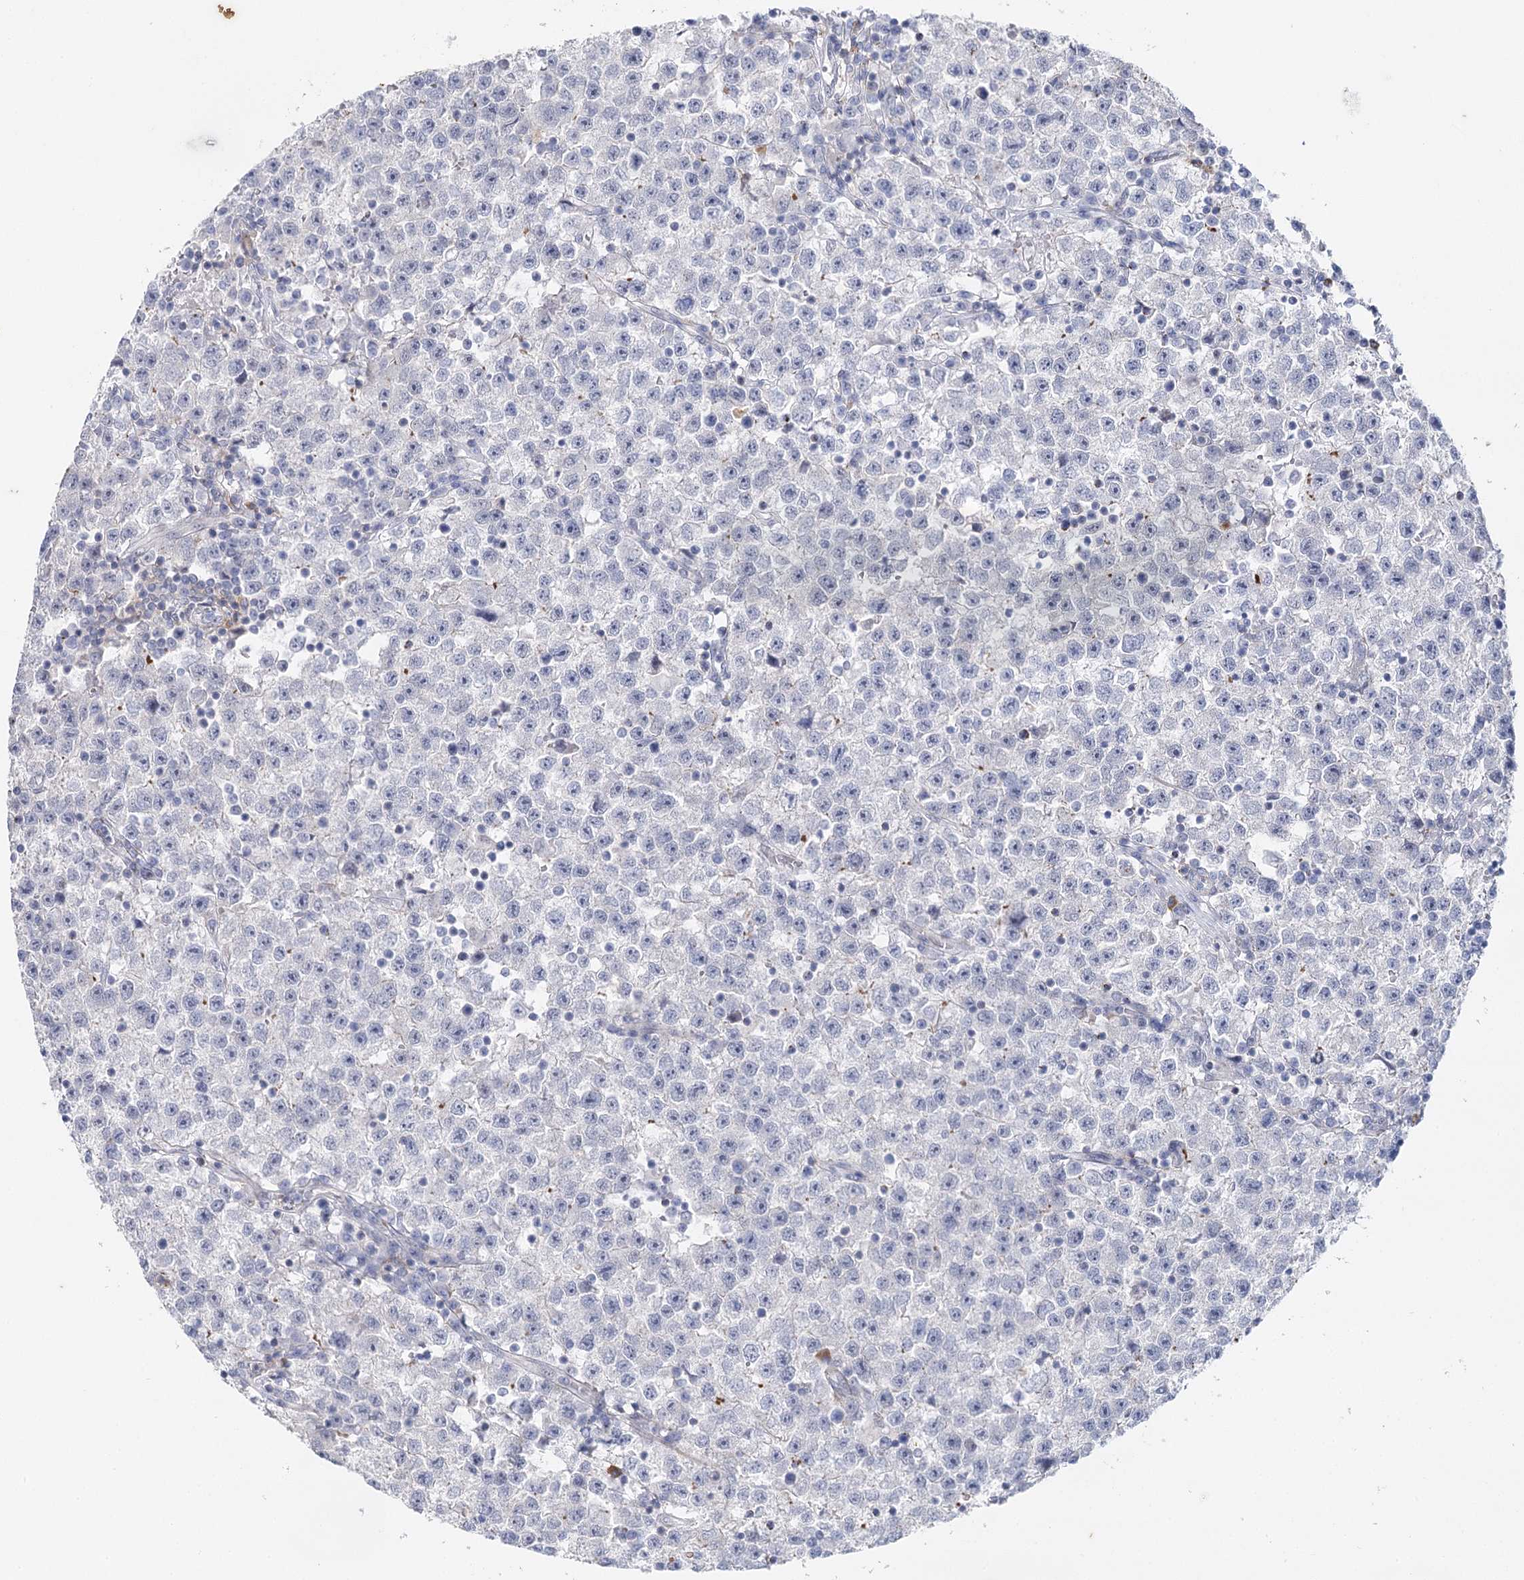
{"staining": {"intensity": "negative", "quantity": "none", "location": "none"}, "tissue": "testis cancer", "cell_type": "Tumor cells", "image_type": "cancer", "snomed": [{"axis": "morphology", "description": "Seminoma, NOS"}, {"axis": "topography", "description": "Testis"}], "caption": "Immunohistochemistry micrograph of neoplastic tissue: testis cancer stained with DAB shows no significant protein expression in tumor cells. (DAB immunohistochemistry (IHC), high magnification).", "gene": "AGXT2", "patient": {"sex": "male", "age": 22}}